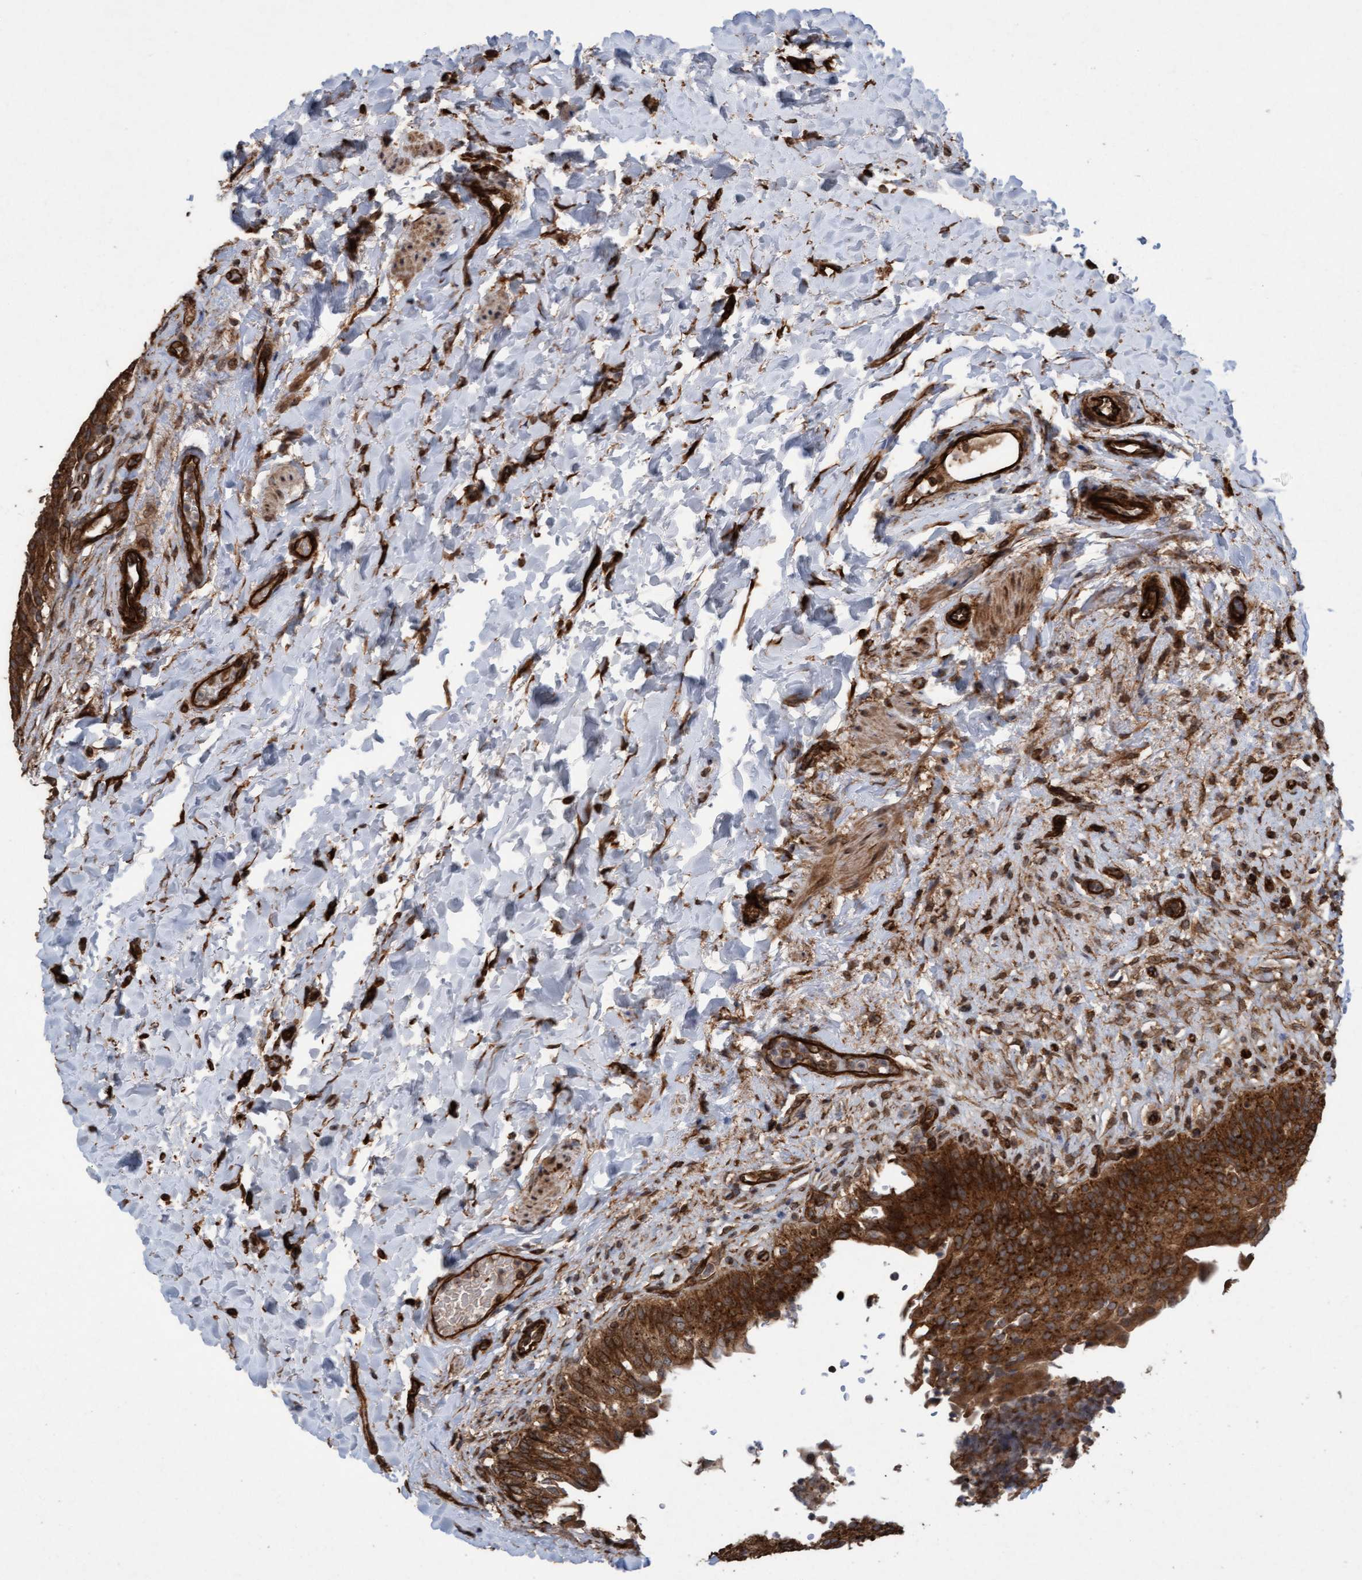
{"staining": {"intensity": "strong", "quantity": ">75%", "location": "cytoplasmic/membranous"}, "tissue": "urinary bladder", "cell_type": "Urothelial cells", "image_type": "normal", "snomed": [{"axis": "morphology", "description": "Normal tissue, NOS"}, {"axis": "topography", "description": "Urinary bladder"}], "caption": "Urinary bladder stained with DAB (3,3'-diaminobenzidine) immunohistochemistry (IHC) demonstrates high levels of strong cytoplasmic/membranous expression in approximately >75% of urothelial cells.", "gene": "CDC42EP4", "patient": {"sex": "female", "age": 60}}